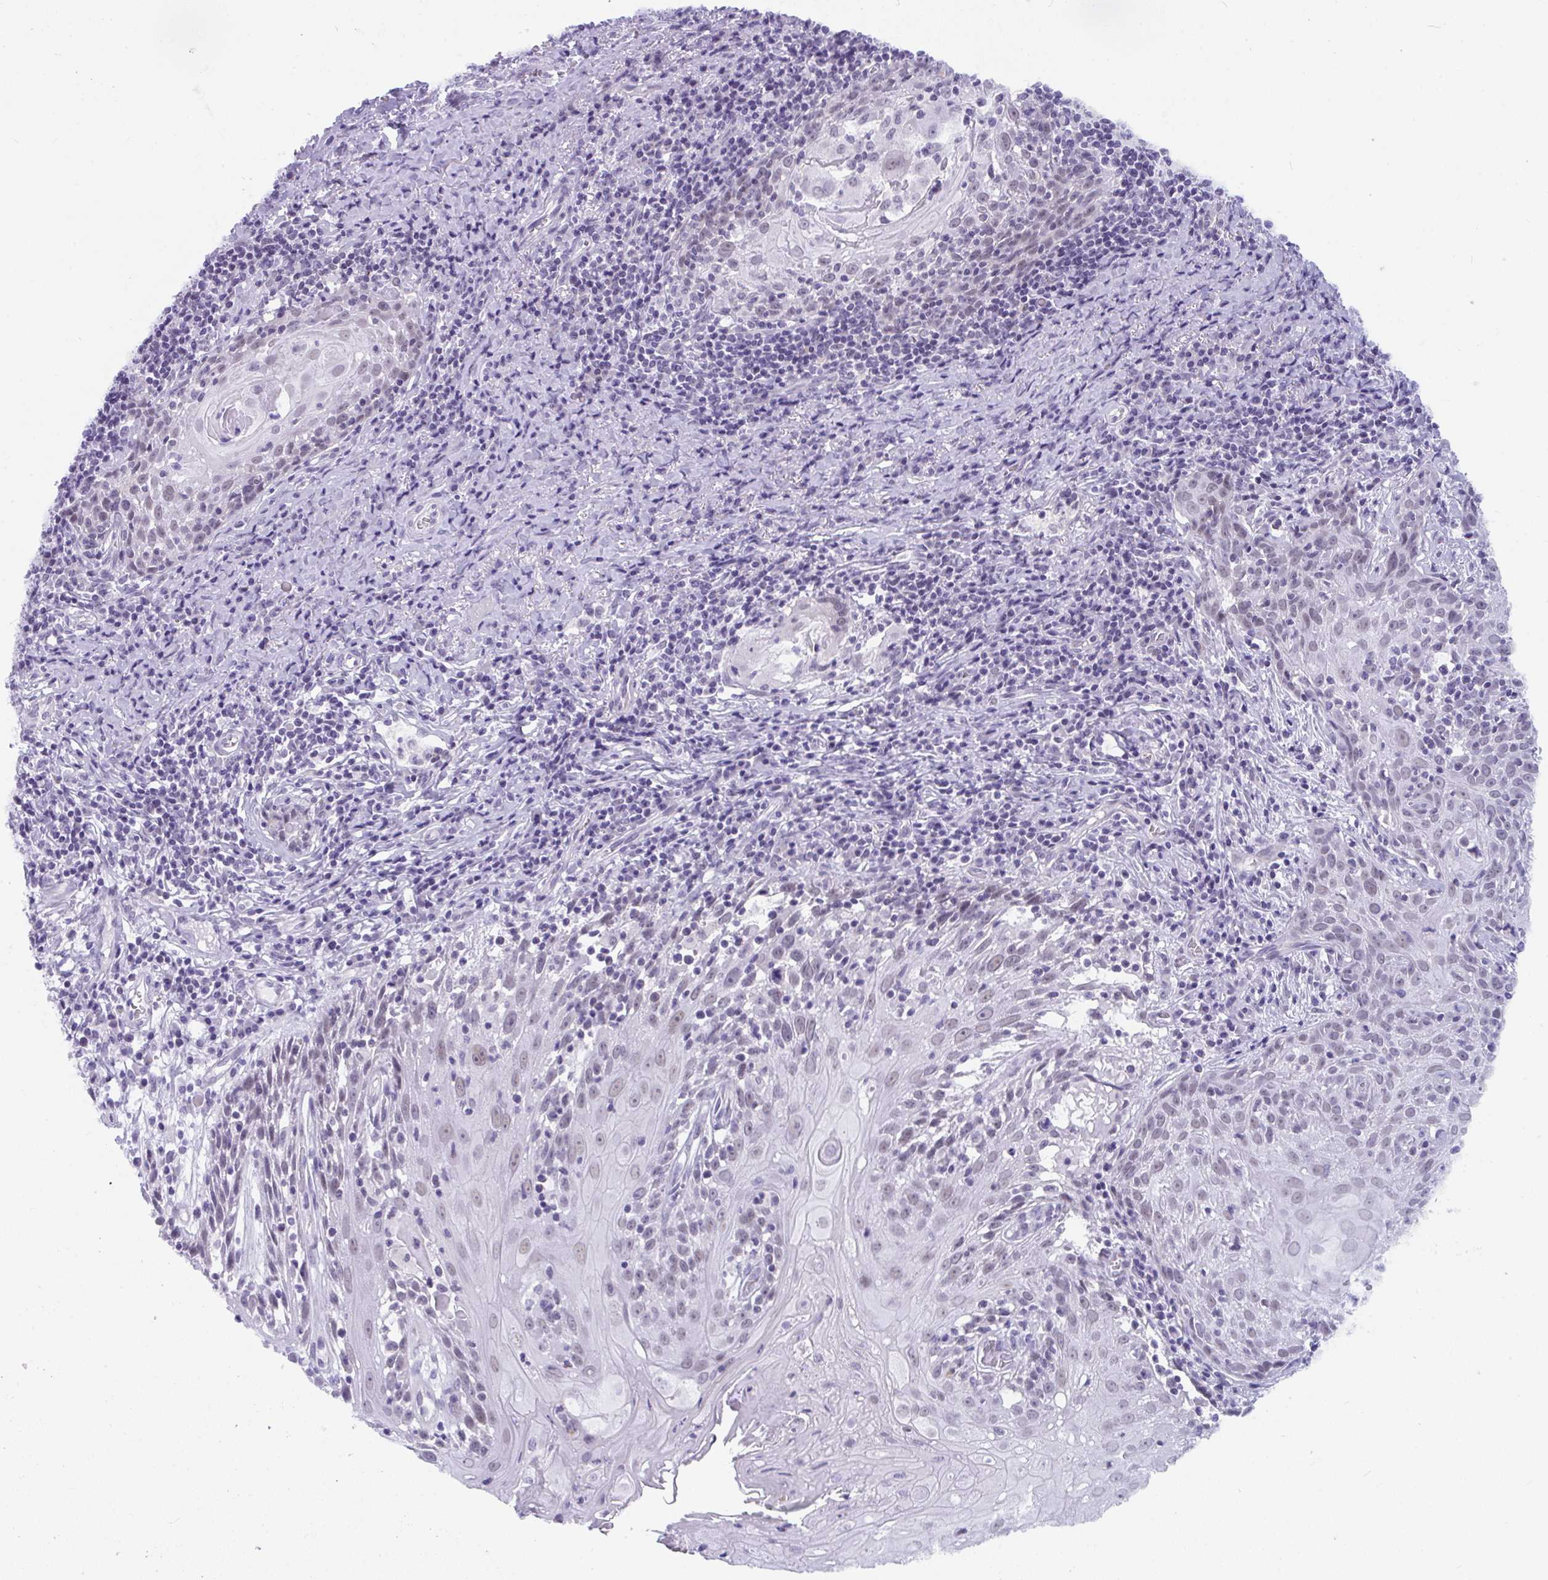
{"staining": {"intensity": "weak", "quantity": "25%-75%", "location": "cytoplasmic/membranous"}, "tissue": "skin cancer", "cell_type": "Tumor cells", "image_type": "cancer", "snomed": [{"axis": "morphology", "description": "Squamous cell carcinoma, NOS"}, {"axis": "topography", "description": "Skin"}, {"axis": "topography", "description": "Vulva"}], "caption": "The immunohistochemical stain highlights weak cytoplasmic/membranous expression in tumor cells of skin squamous cell carcinoma tissue.", "gene": "CDK13", "patient": {"sex": "female", "age": 76}}